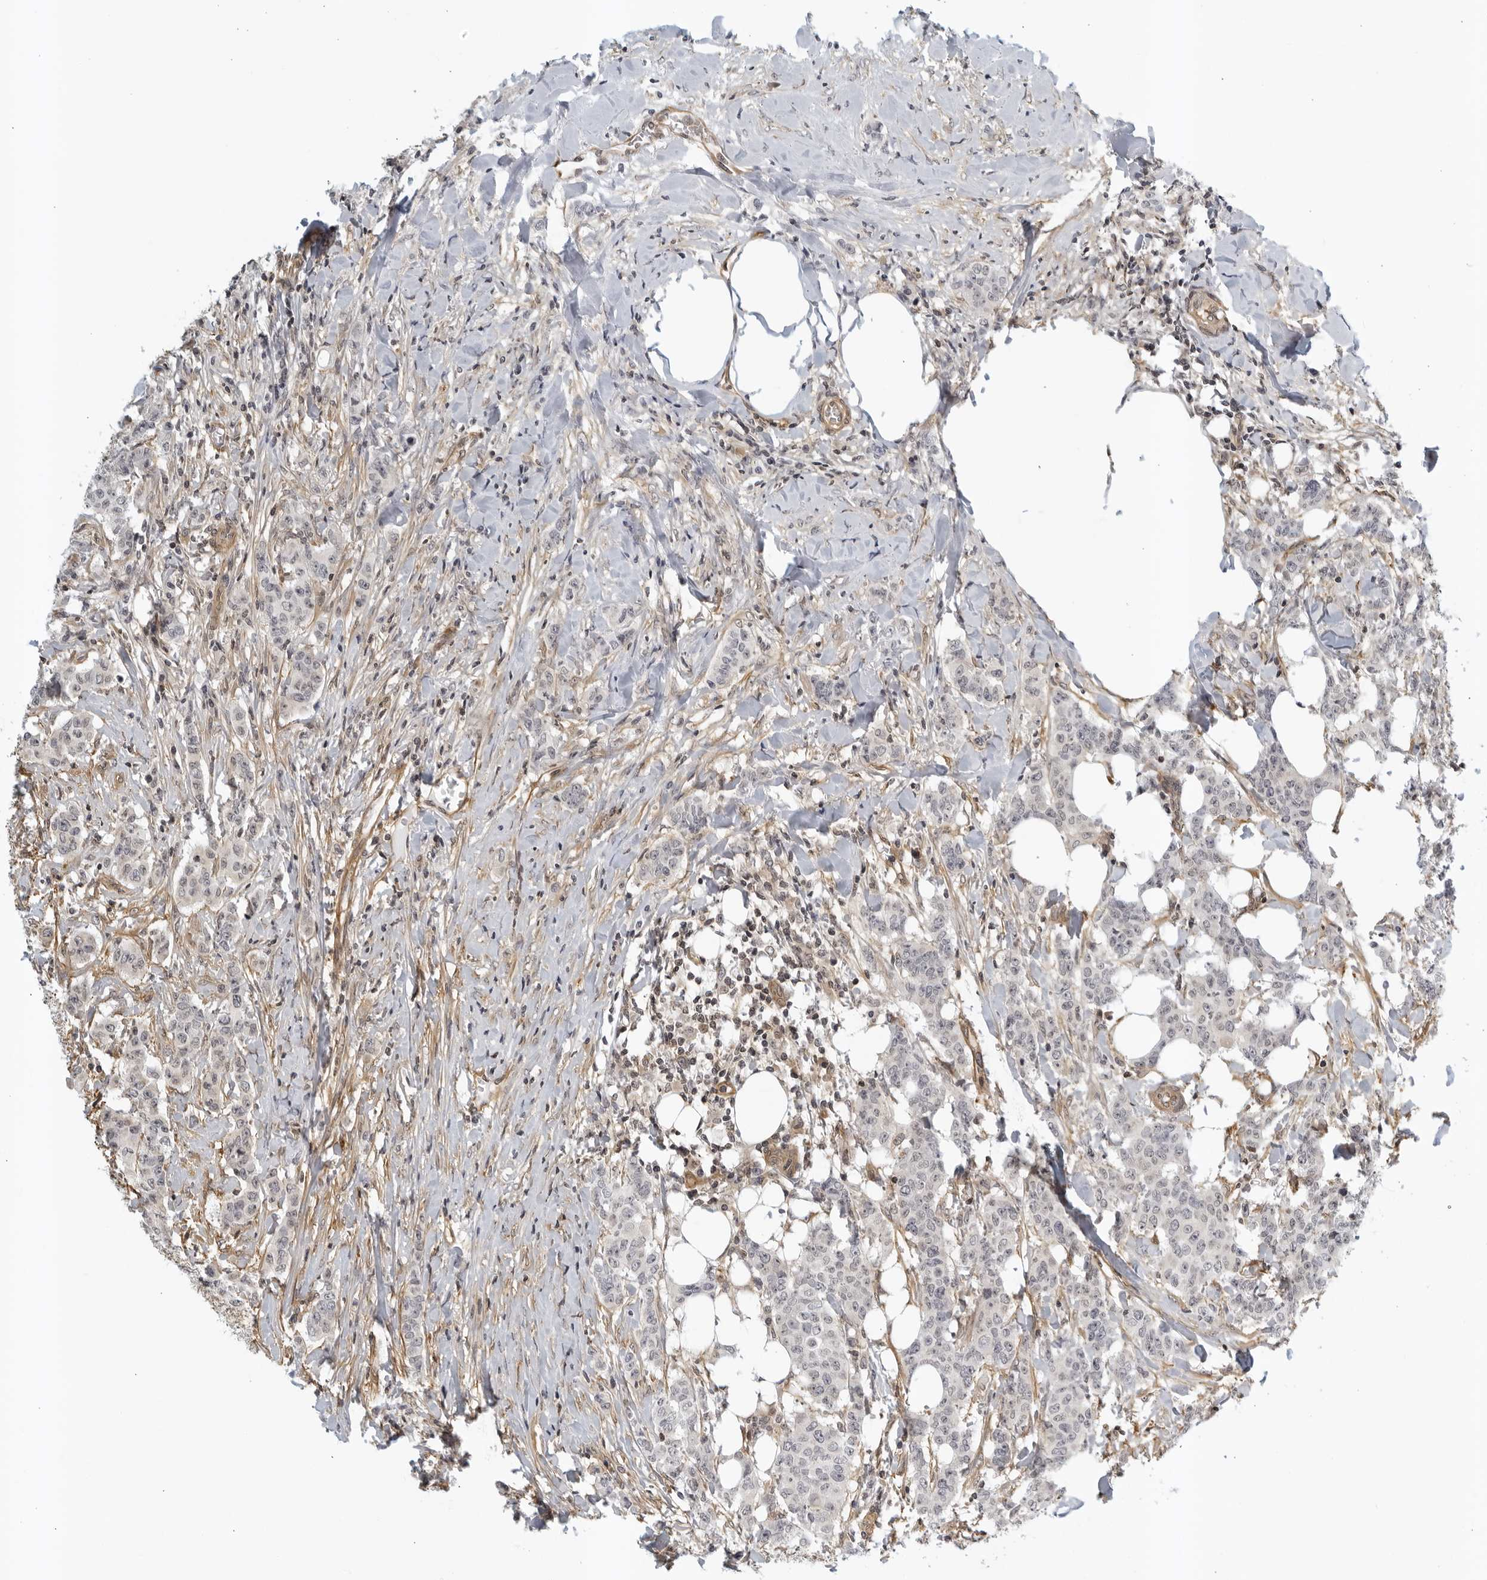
{"staining": {"intensity": "negative", "quantity": "none", "location": "none"}, "tissue": "breast cancer", "cell_type": "Tumor cells", "image_type": "cancer", "snomed": [{"axis": "morphology", "description": "Duct carcinoma"}, {"axis": "topography", "description": "Breast"}], "caption": "Tumor cells show no significant protein expression in infiltrating ductal carcinoma (breast).", "gene": "SERTAD4", "patient": {"sex": "female", "age": 40}}